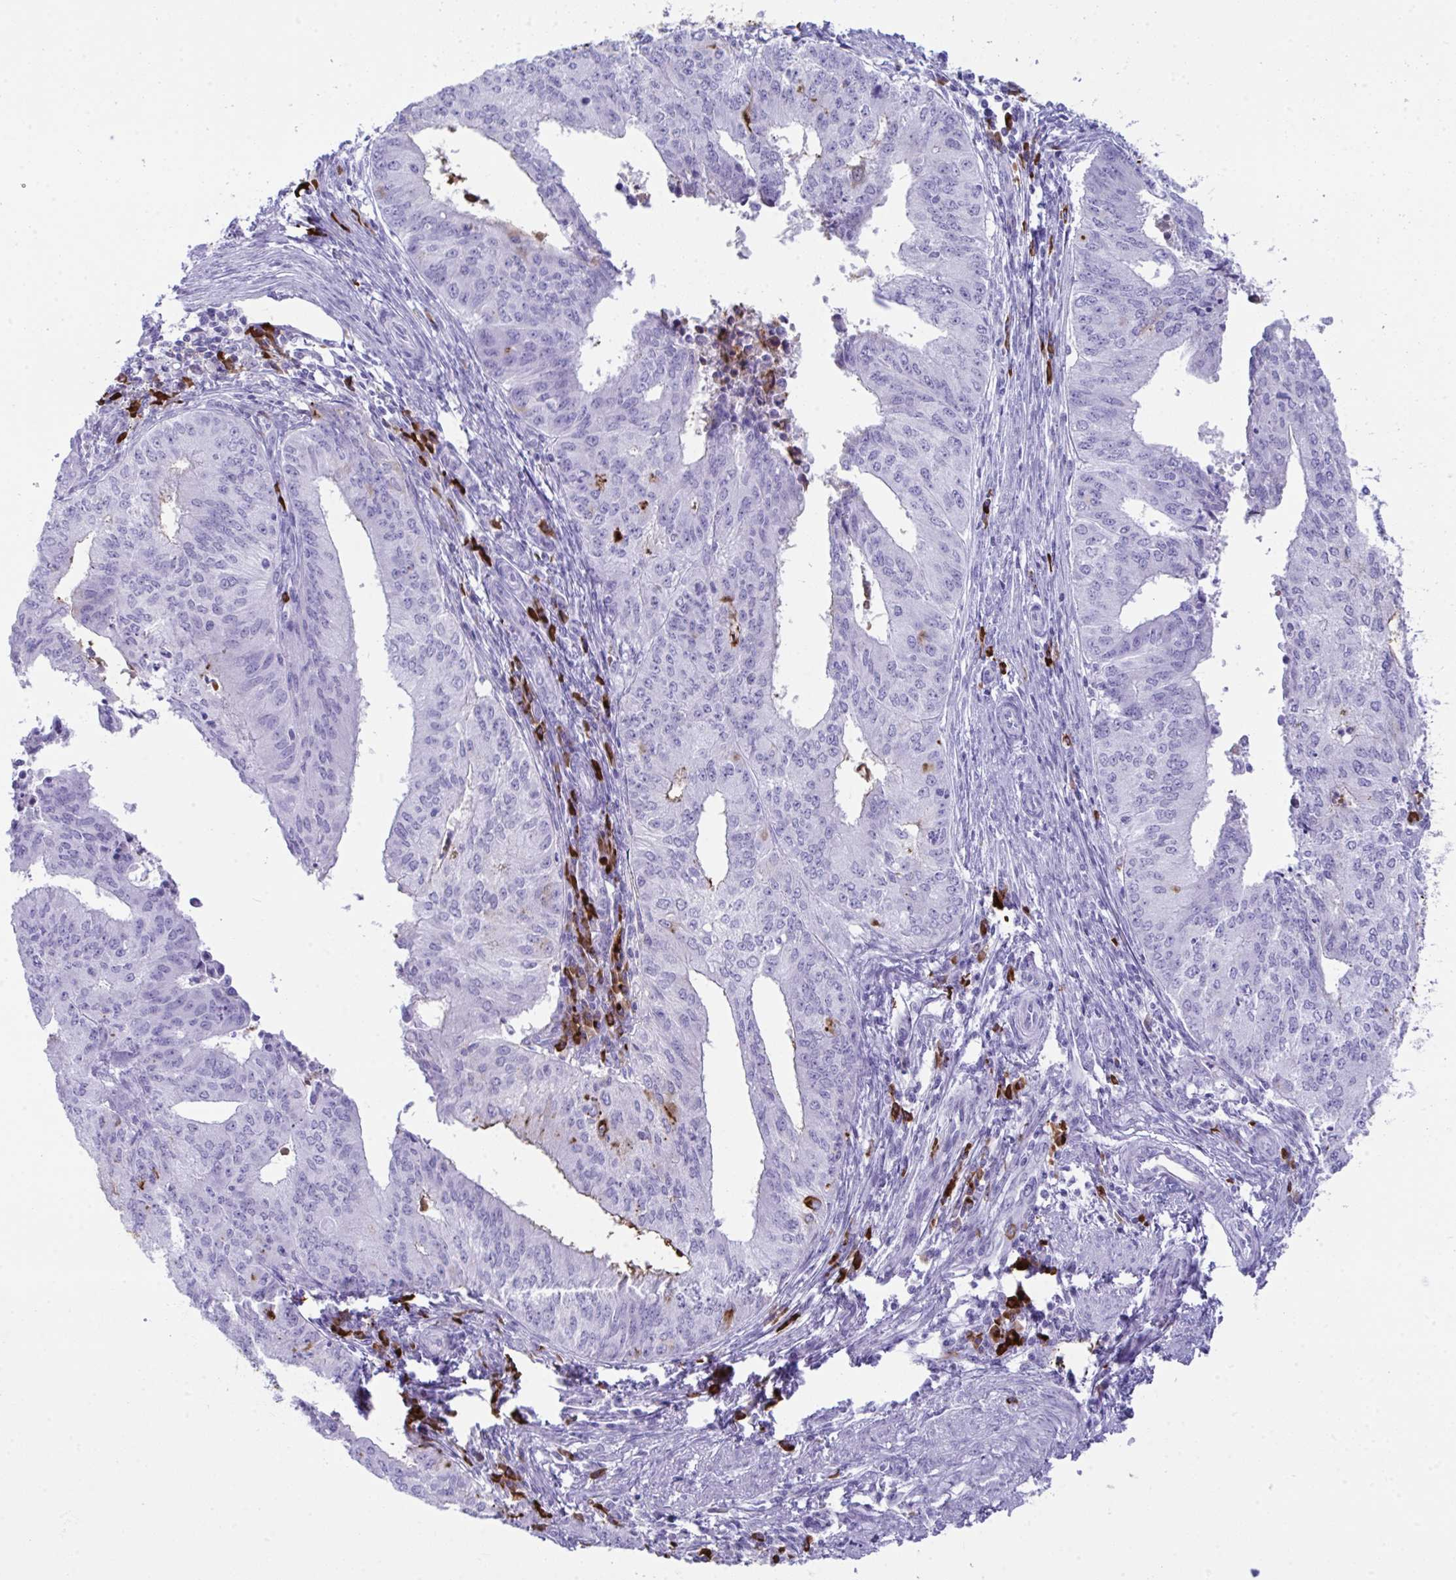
{"staining": {"intensity": "negative", "quantity": "none", "location": "none"}, "tissue": "endometrial cancer", "cell_type": "Tumor cells", "image_type": "cancer", "snomed": [{"axis": "morphology", "description": "Adenocarcinoma, NOS"}, {"axis": "topography", "description": "Endometrium"}], "caption": "Tumor cells are negative for protein expression in human adenocarcinoma (endometrial). (DAB (3,3'-diaminobenzidine) immunohistochemistry (IHC) visualized using brightfield microscopy, high magnification).", "gene": "JCHAIN", "patient": {"sex": "female", "age": 50}}